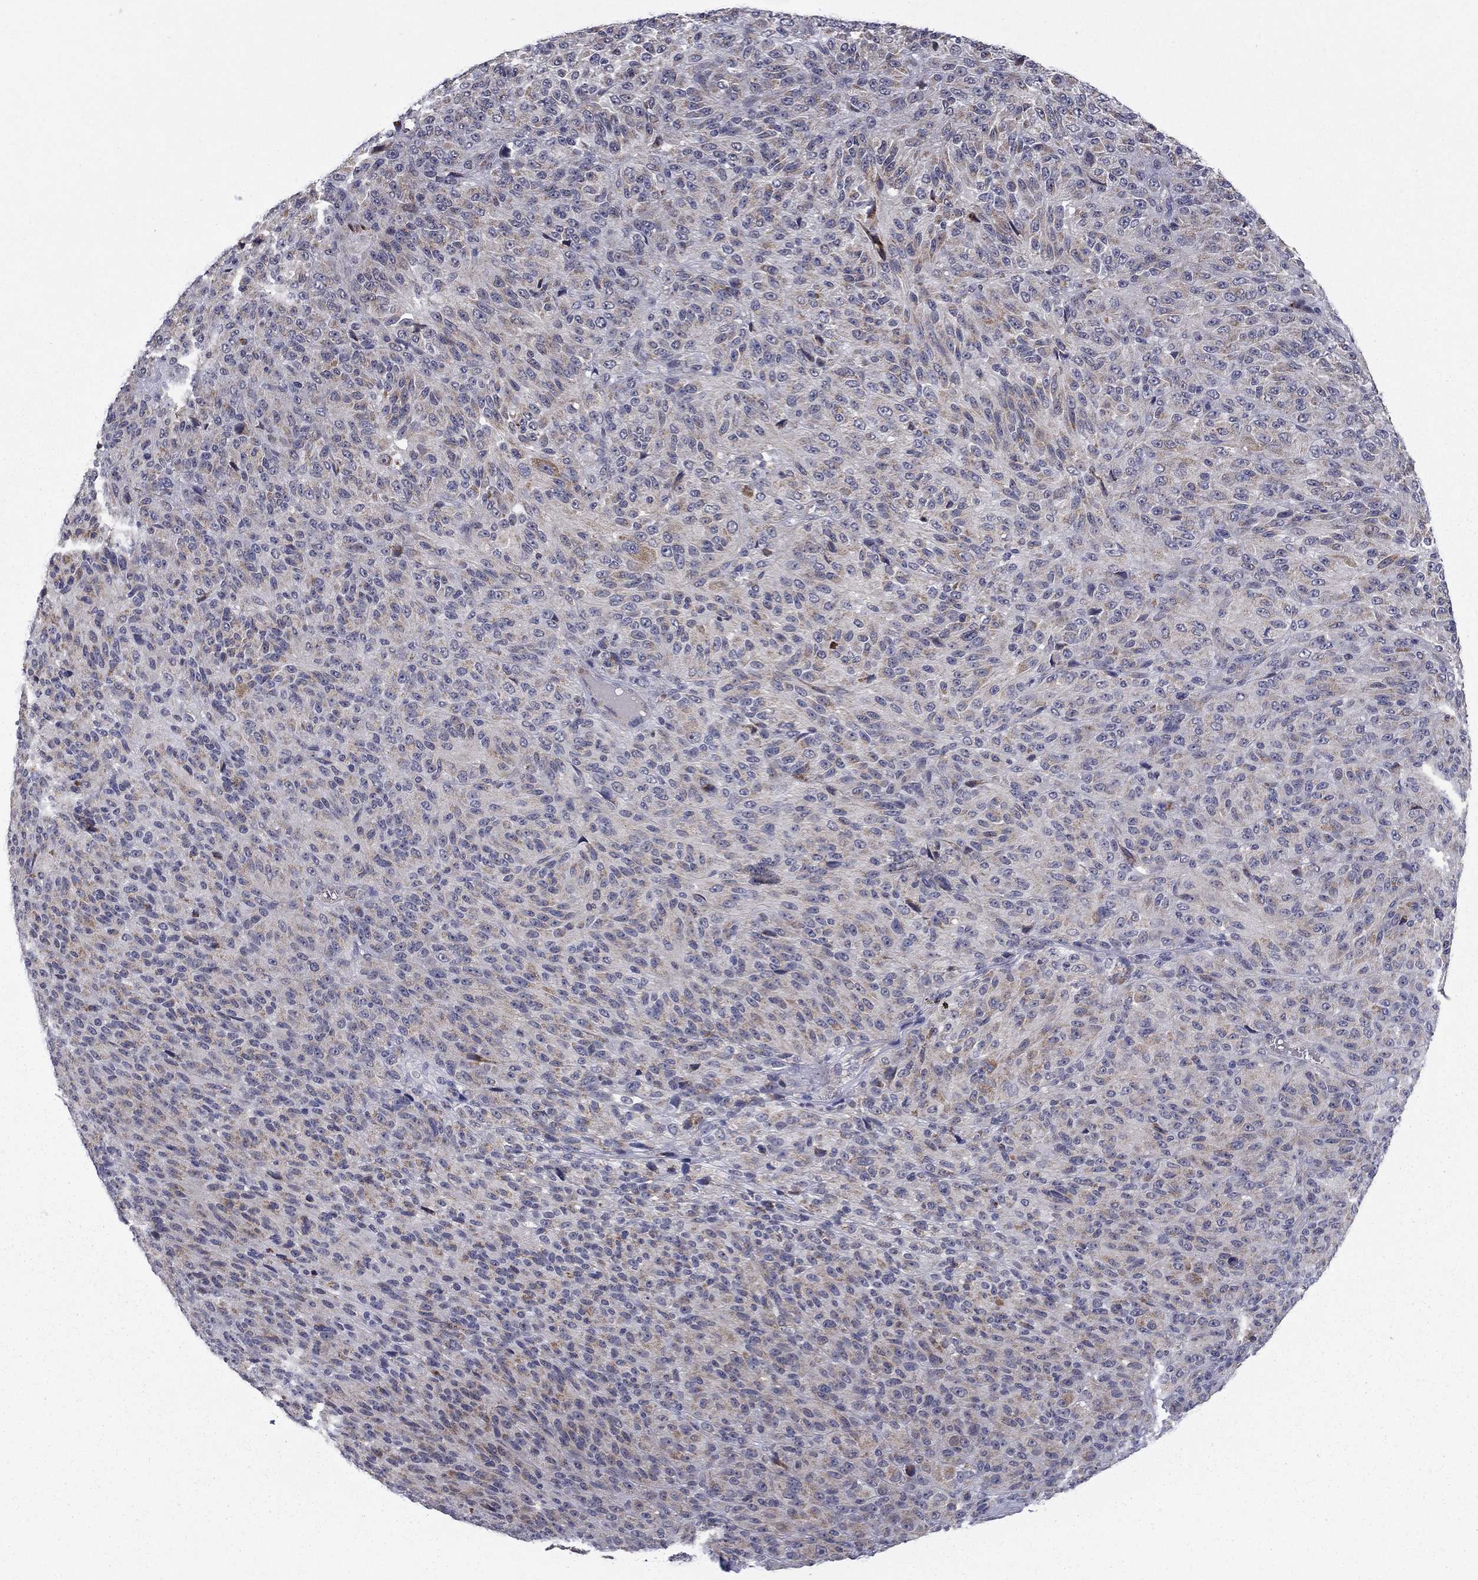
{"staining": {"intensity": "moderate", "quantity": "<25%", "location": "cytoplasmic/membranous"}, "tissue": "melanoma", "cell_type": "Tumor cells", "image_type": "cancer", "snomed": [{"axis": "morphology", "description": "Malignant melanoma, Metastatic site"}, {"axis": "topography", "description": "Brain"}], "caption": "Melanoma stained with DAB (3,3'-diaminobenzidine) immunohistochemistry (IHC) displays low levels of moderate cytoplasmic/membranous expression in about <25% of tumor cells.", "gene": "DOP1B", "patient": {"sex": "female", "age": 56}}